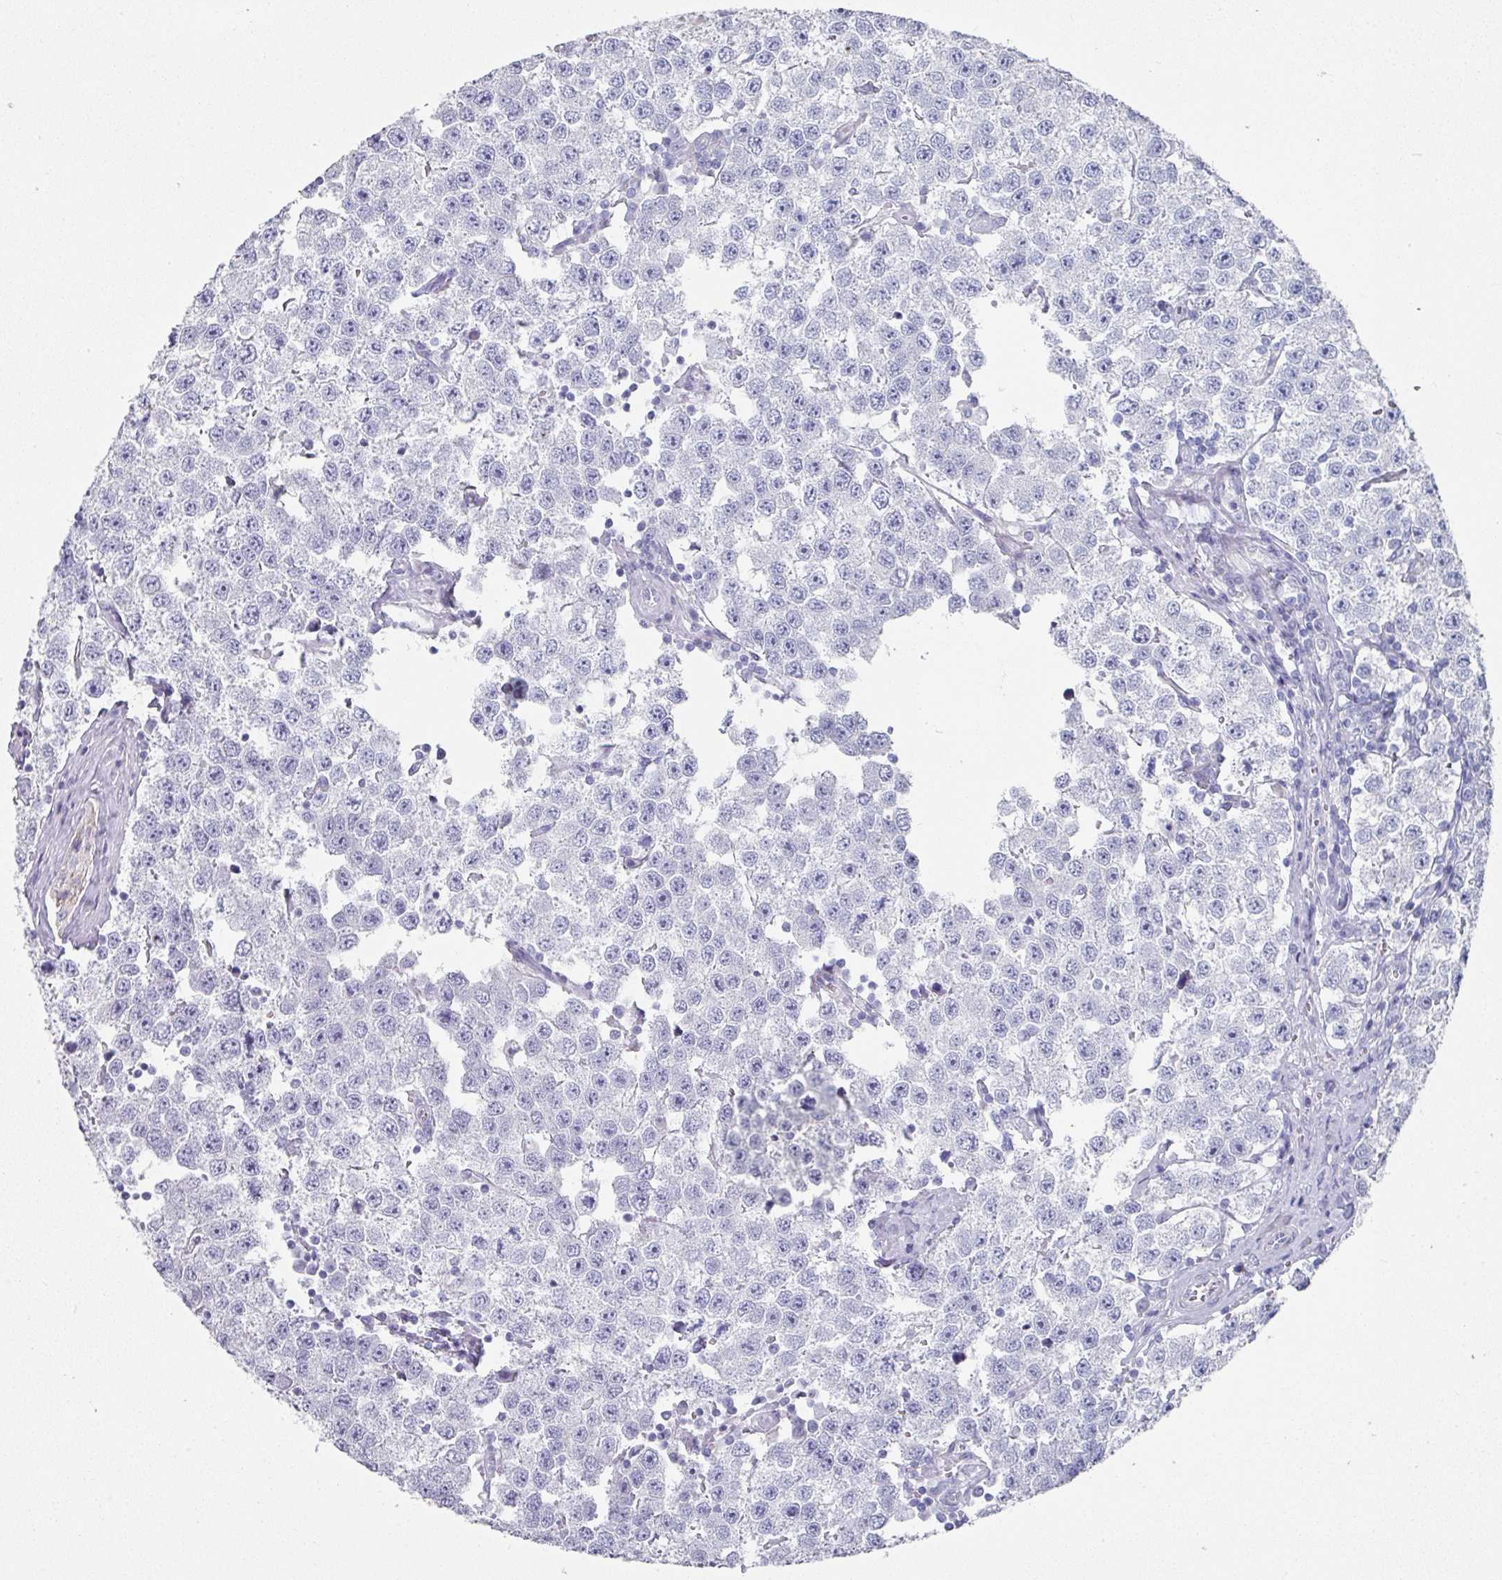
{"staining": {"intensity": "negative", "quantity": "none", "location": "none"}, "tissue": "testis cancer", "cell_type": "Tumor cells", "image_type": "cancer", "snomed": [{"axis": "morphology", "description": "Seminoma, NOS"}, {"axis": "topography", "description": "Testis"}], "caption": "Immunohistochemistry (IHC) micrograph of neoplastic tissue: testis cancer stained with DAB exhibits no significant protein staining in tumor cells.", "gene": "SETBP1", "patient": {"sex": "male", "age": 34}}